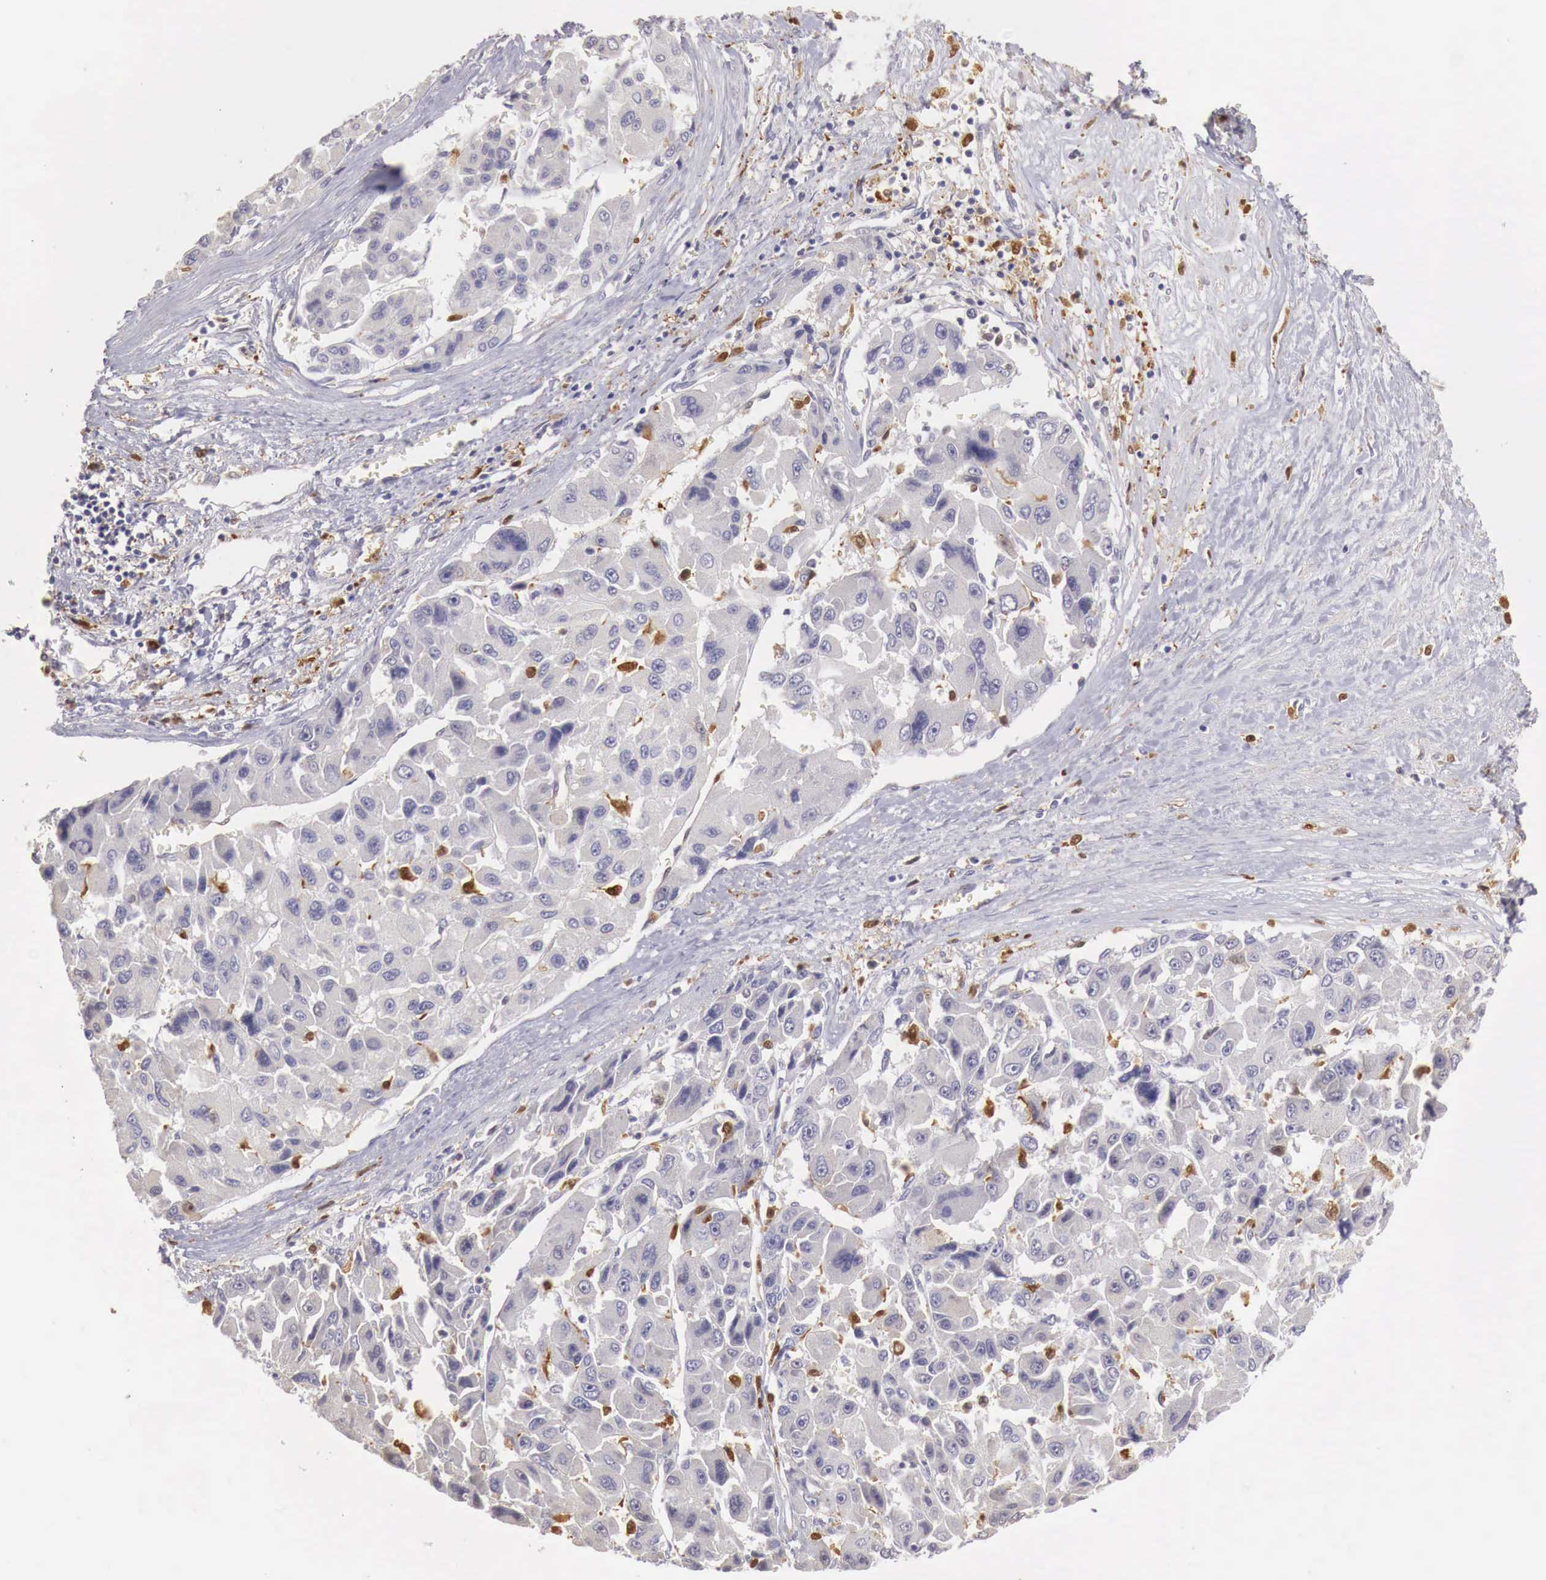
{"staining": {"intensity": "negative", "quantity": "none", "location": "none"}, "tissue": "liver cancer", "cell_type": "Tumor cells", "image_type": "cancer", "snomed": [{"axis": "morphology", "description": "Carcinoma, Hepatocellular, NOS"}, {"axis": "topography", "description": "Liver"}], "caption": "Protein analysis of hepatocellular carcinoma (liver) shows no significant staining in tumor cells.", "gene": "RENBP", "patient": {"sex": "male", "age": 64}}